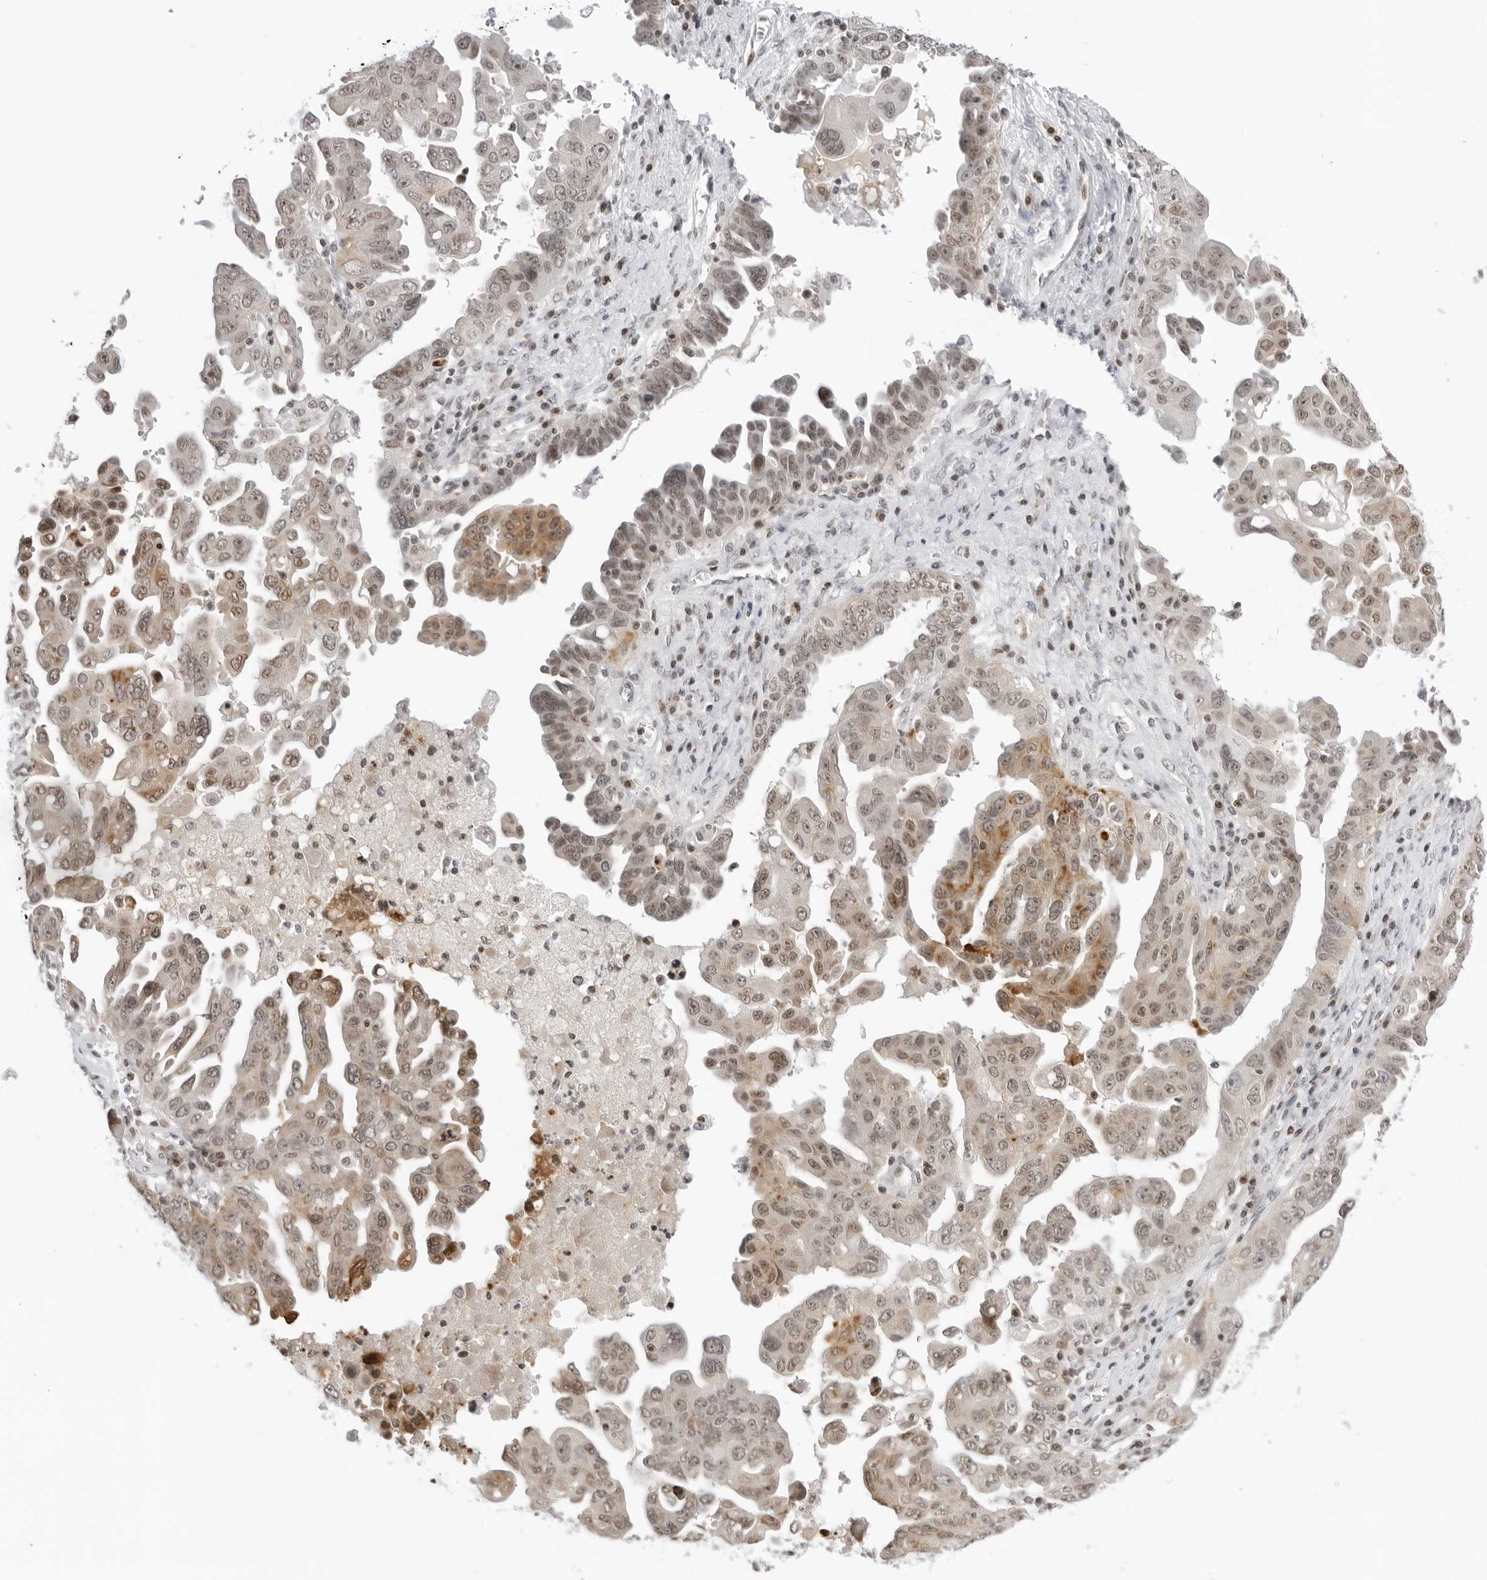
{"staining": {"intensity": "moderate", "quantity": ">75%", "location": "cytoplasmic/membranous,nuclear"}, "tissue": "ovarian cancer", "cell_type": "Tumor cells", "image_type": "cancer", "snomed": [{"axis": "morphology", "description": "Carcinoma, endometroid"}, {"axis": "topography", "description": "Ovary"}], "caption": "High-power microscopy captured an immunohistochemistry histopathology image of ovarian cancer, revealing moderate cytoplasmic/membranous and nuclear expression in approximately >75% of tumor cells. (brown staining indicates protein expression, while blue staining denotes nuclei).", "gene": "MSH6", "patient": {"sex": "female", "age": 62}}